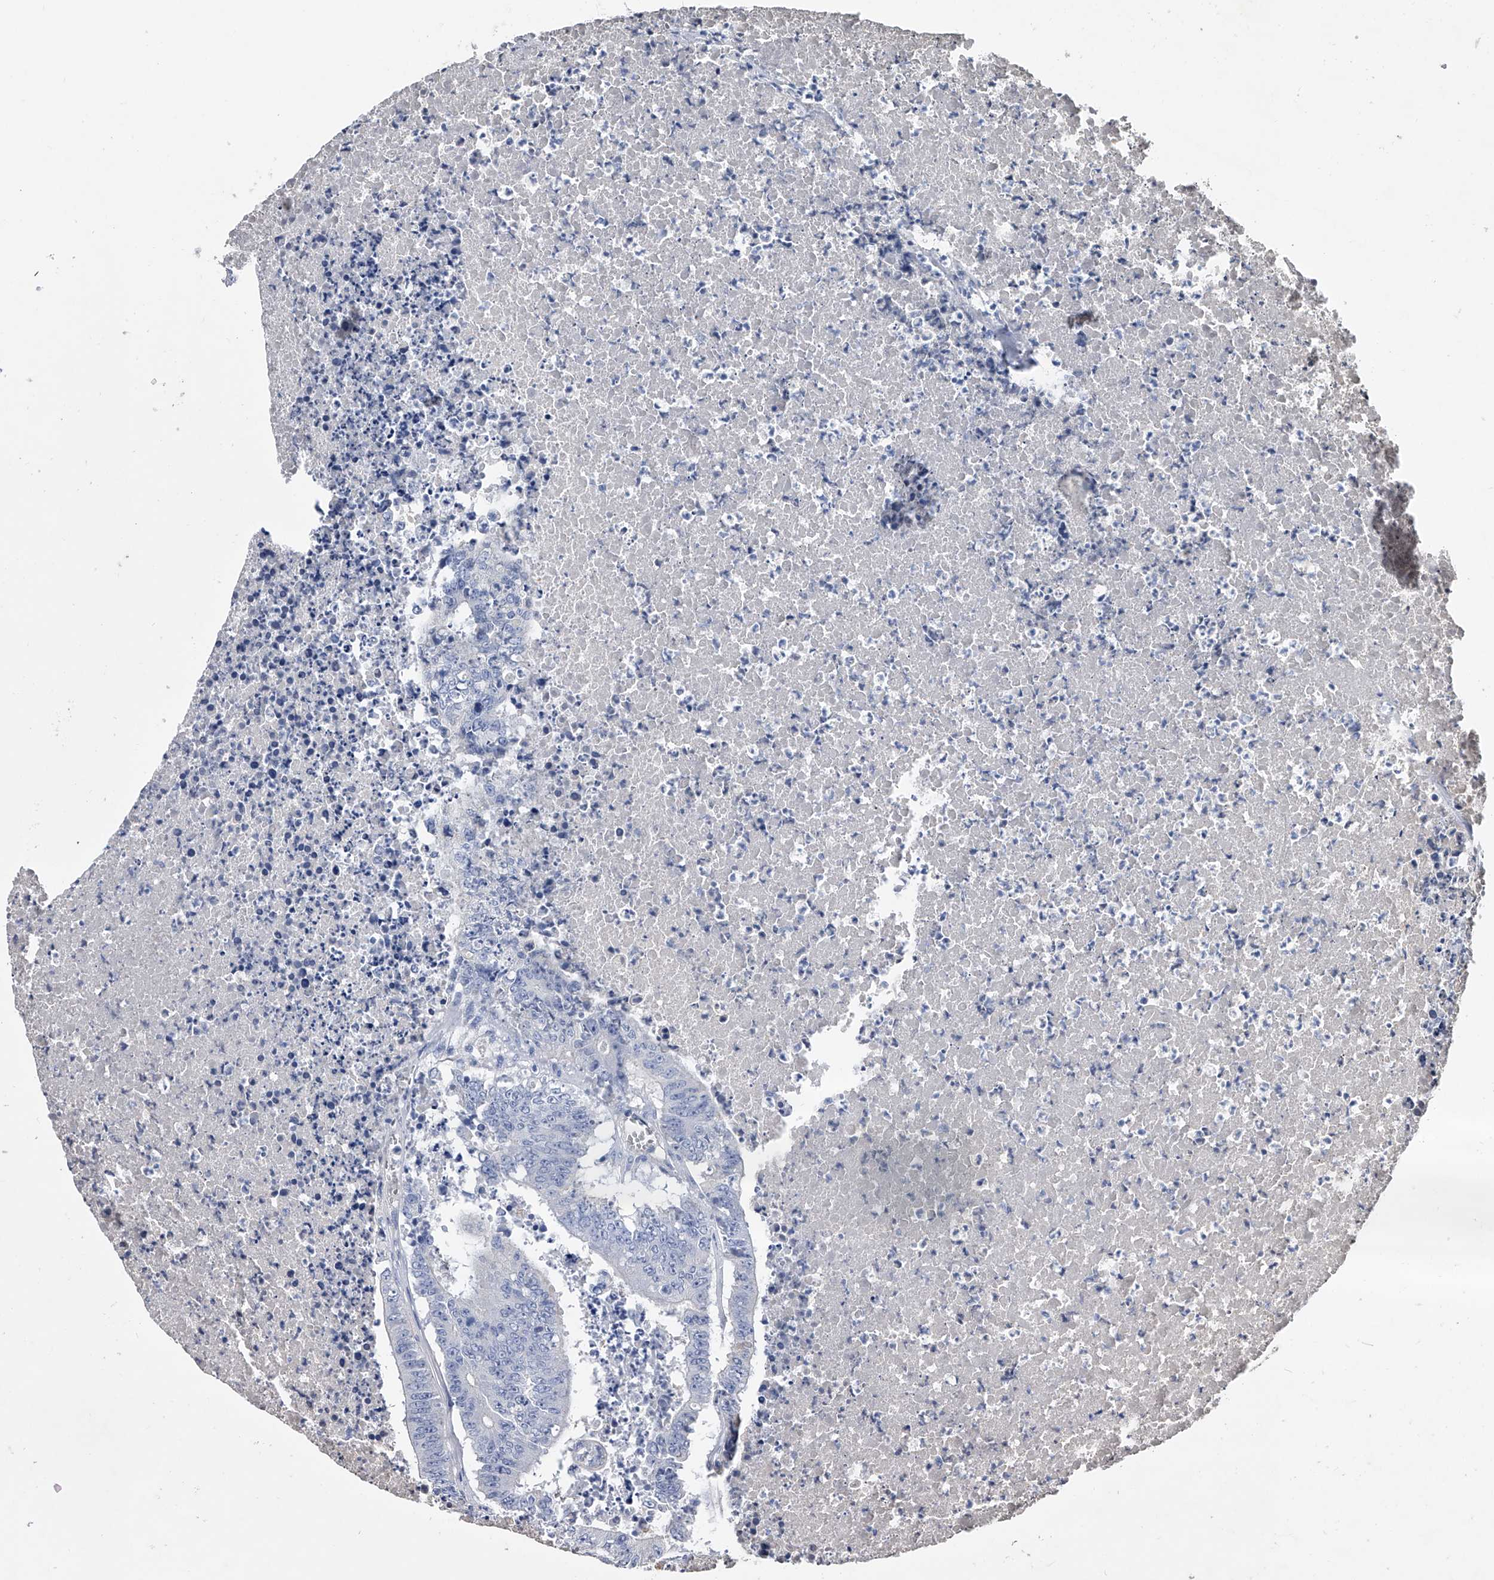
{"staining": {"intensity": "negative", "quantity": "none", "location": "none"}, "tissue": "colorectal cancer", "cell_type": "Tumor cells", "image_type": "cancer", "snomed": [{"axis": "morphology", "description": "Adenocarcinoma, NOS"}, {"axis": "topography", "description": "Colon"}], "caption": "Tumor cells show no significant protein positivity in colorectal cancer. (DAB immunohistochemistry (IHC) visualized using brightfield microscopy, high magnification).", "gene": "EFCAB7", "patient": {"sex": "male", "age": 87}}